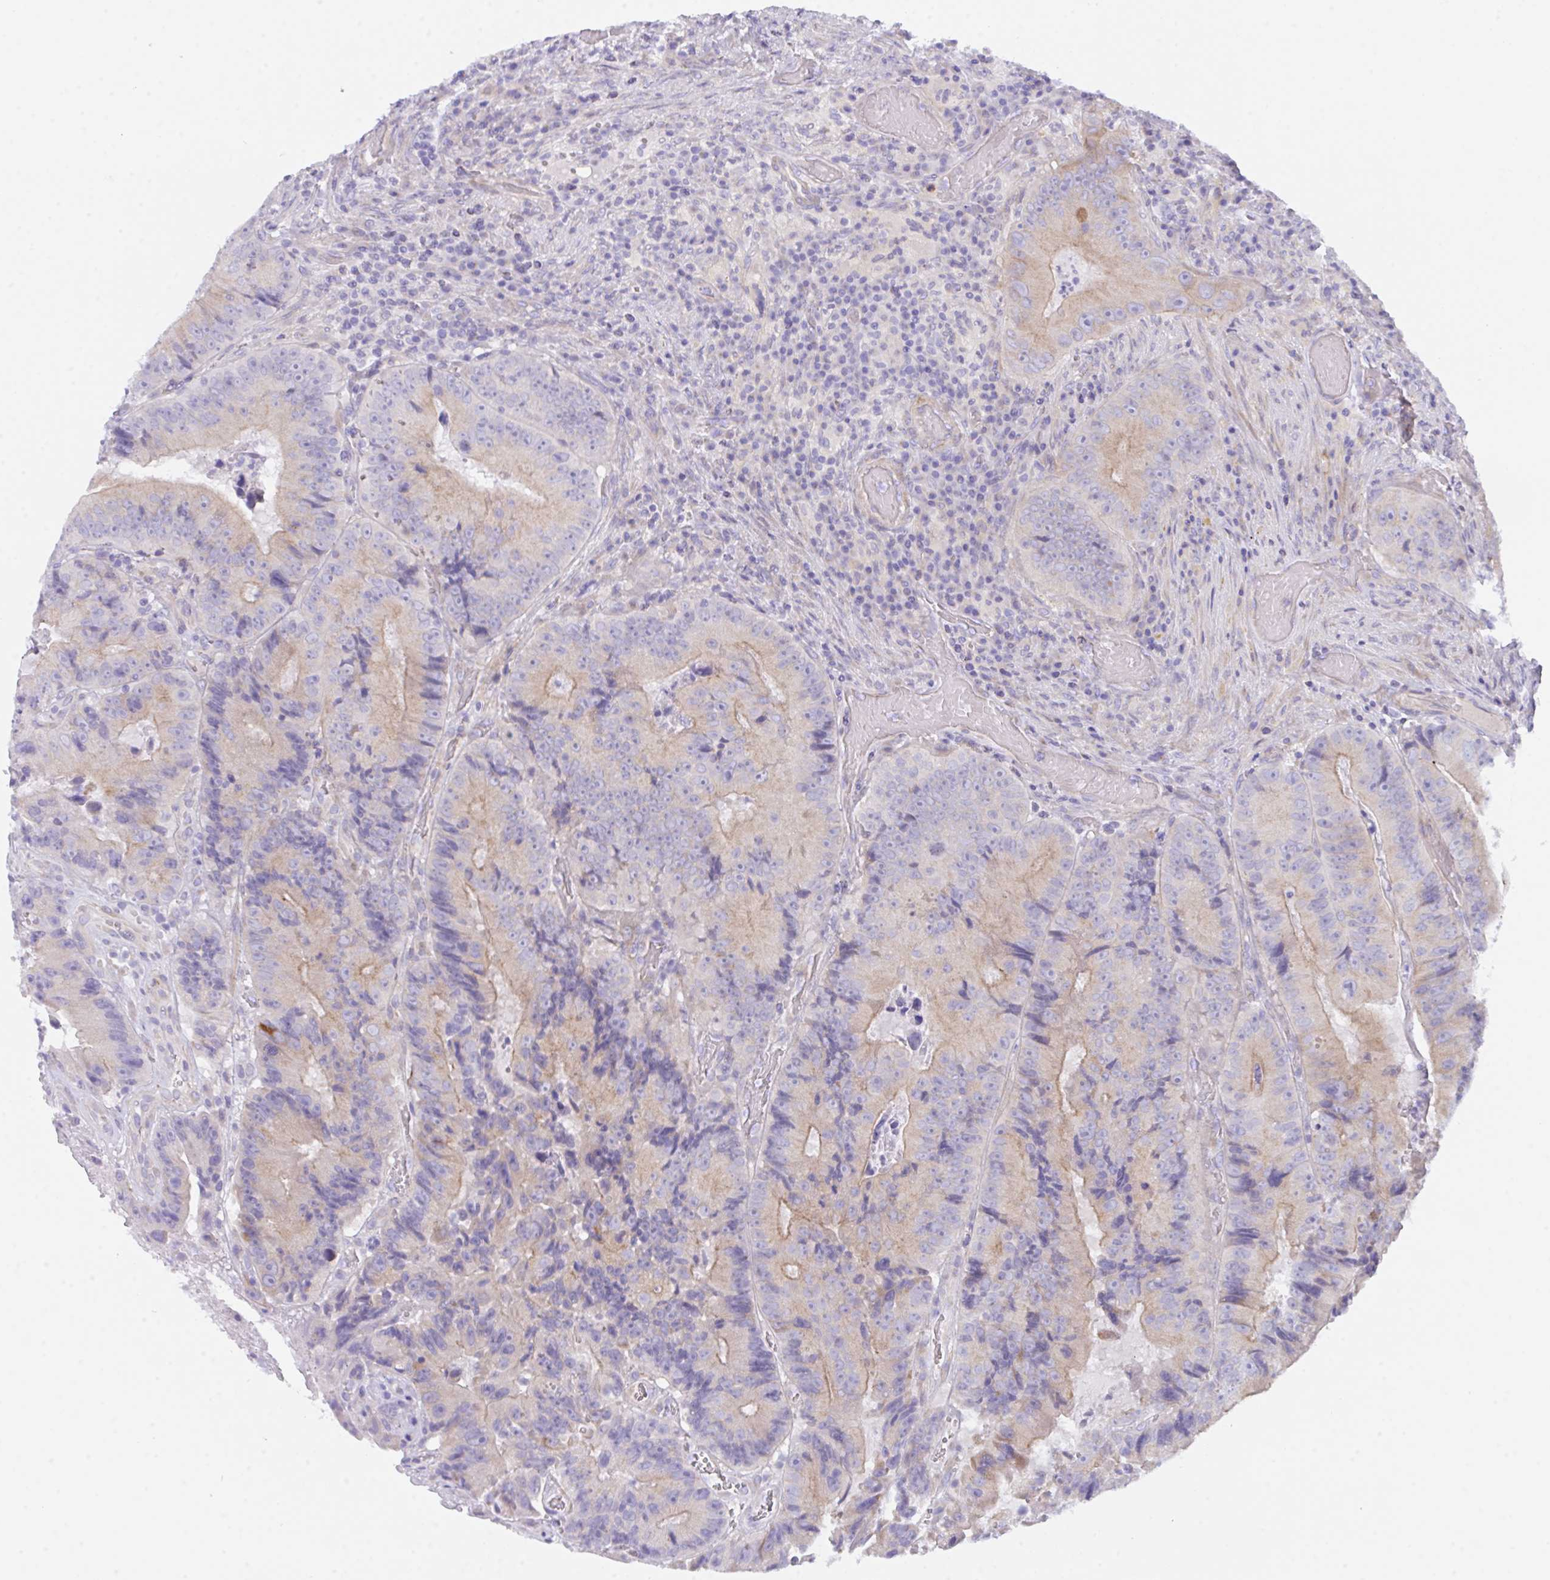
{"staining": {"intensity": "weak", "quantity": "25%-75%", "location": "cytoplasmic/membranous"}, "tissue": "colorectal cancer", "cell_type": "Tumor cells", "image_type": "cancer", "snomed": [{"axis": "morphology", "description": "Adenocarcinoma, NOS"}, {"axis": "topography", "description": "Colon"}], "caption": "IHC (DAB) staining of human colorectal cancer displays weak cytoplasmic/membranous protein positivity in about 25%-75% of tumor cells.", "gene": "CEP170B", "patient": {"sex": "female", "age": 86}}